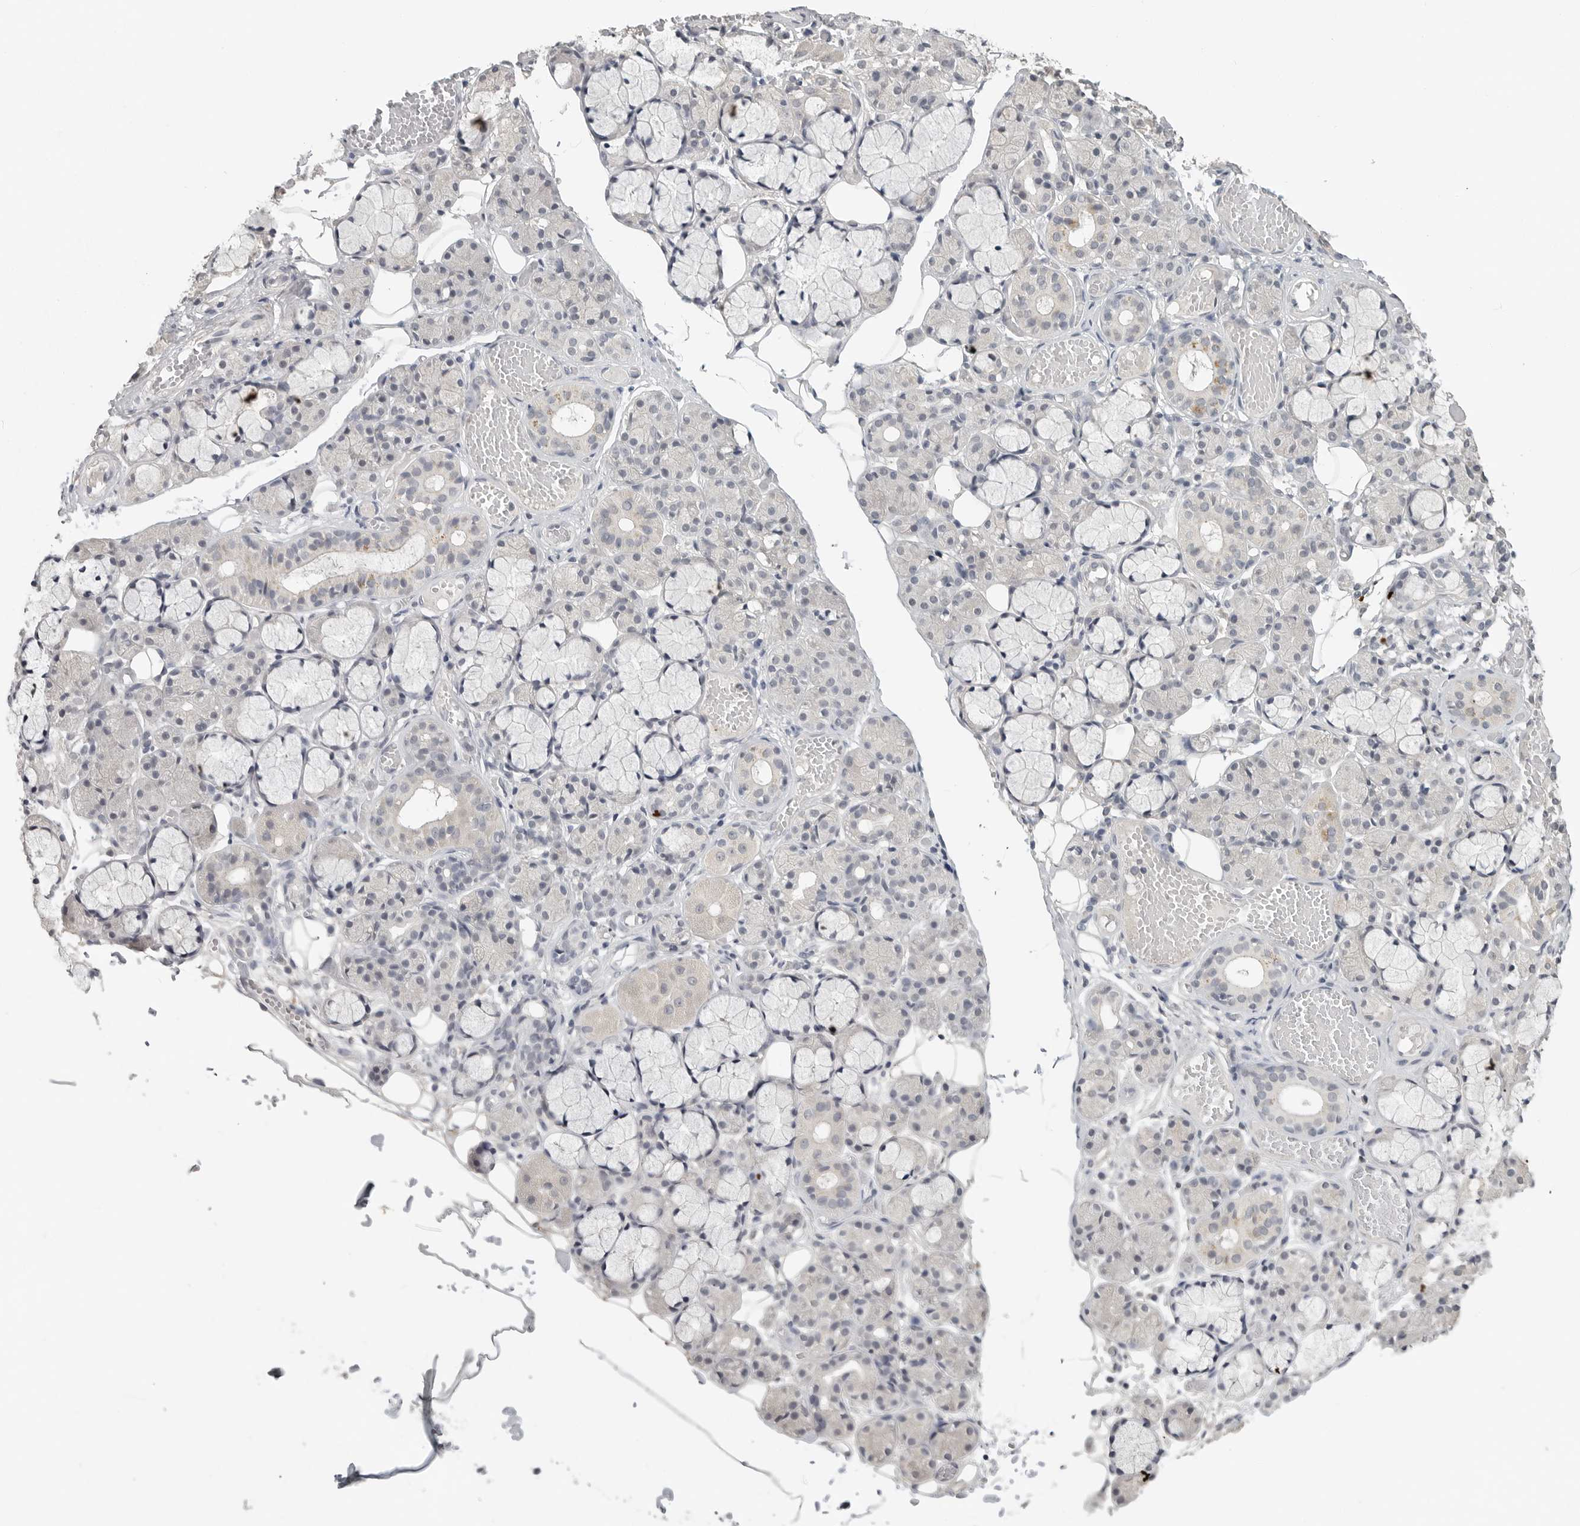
{"staining": {"intensity": "negative", "quantity": "none", "location": "none"}, "tissue": "salivary gland", "cell_type": "Glandular cells", "image_type": "normal", "snomed": [{"axis": "morphology", "description": "Normal tissue, NOS"}, {"axis": "topography", "description": "Salivary gland"}], "caption": "Immunohistochemical staining of normal salivary gland reveals no significant positivity in glandular cells.", "gene": "FOXP3", "patient": {"sex": "male", "age": 63}}